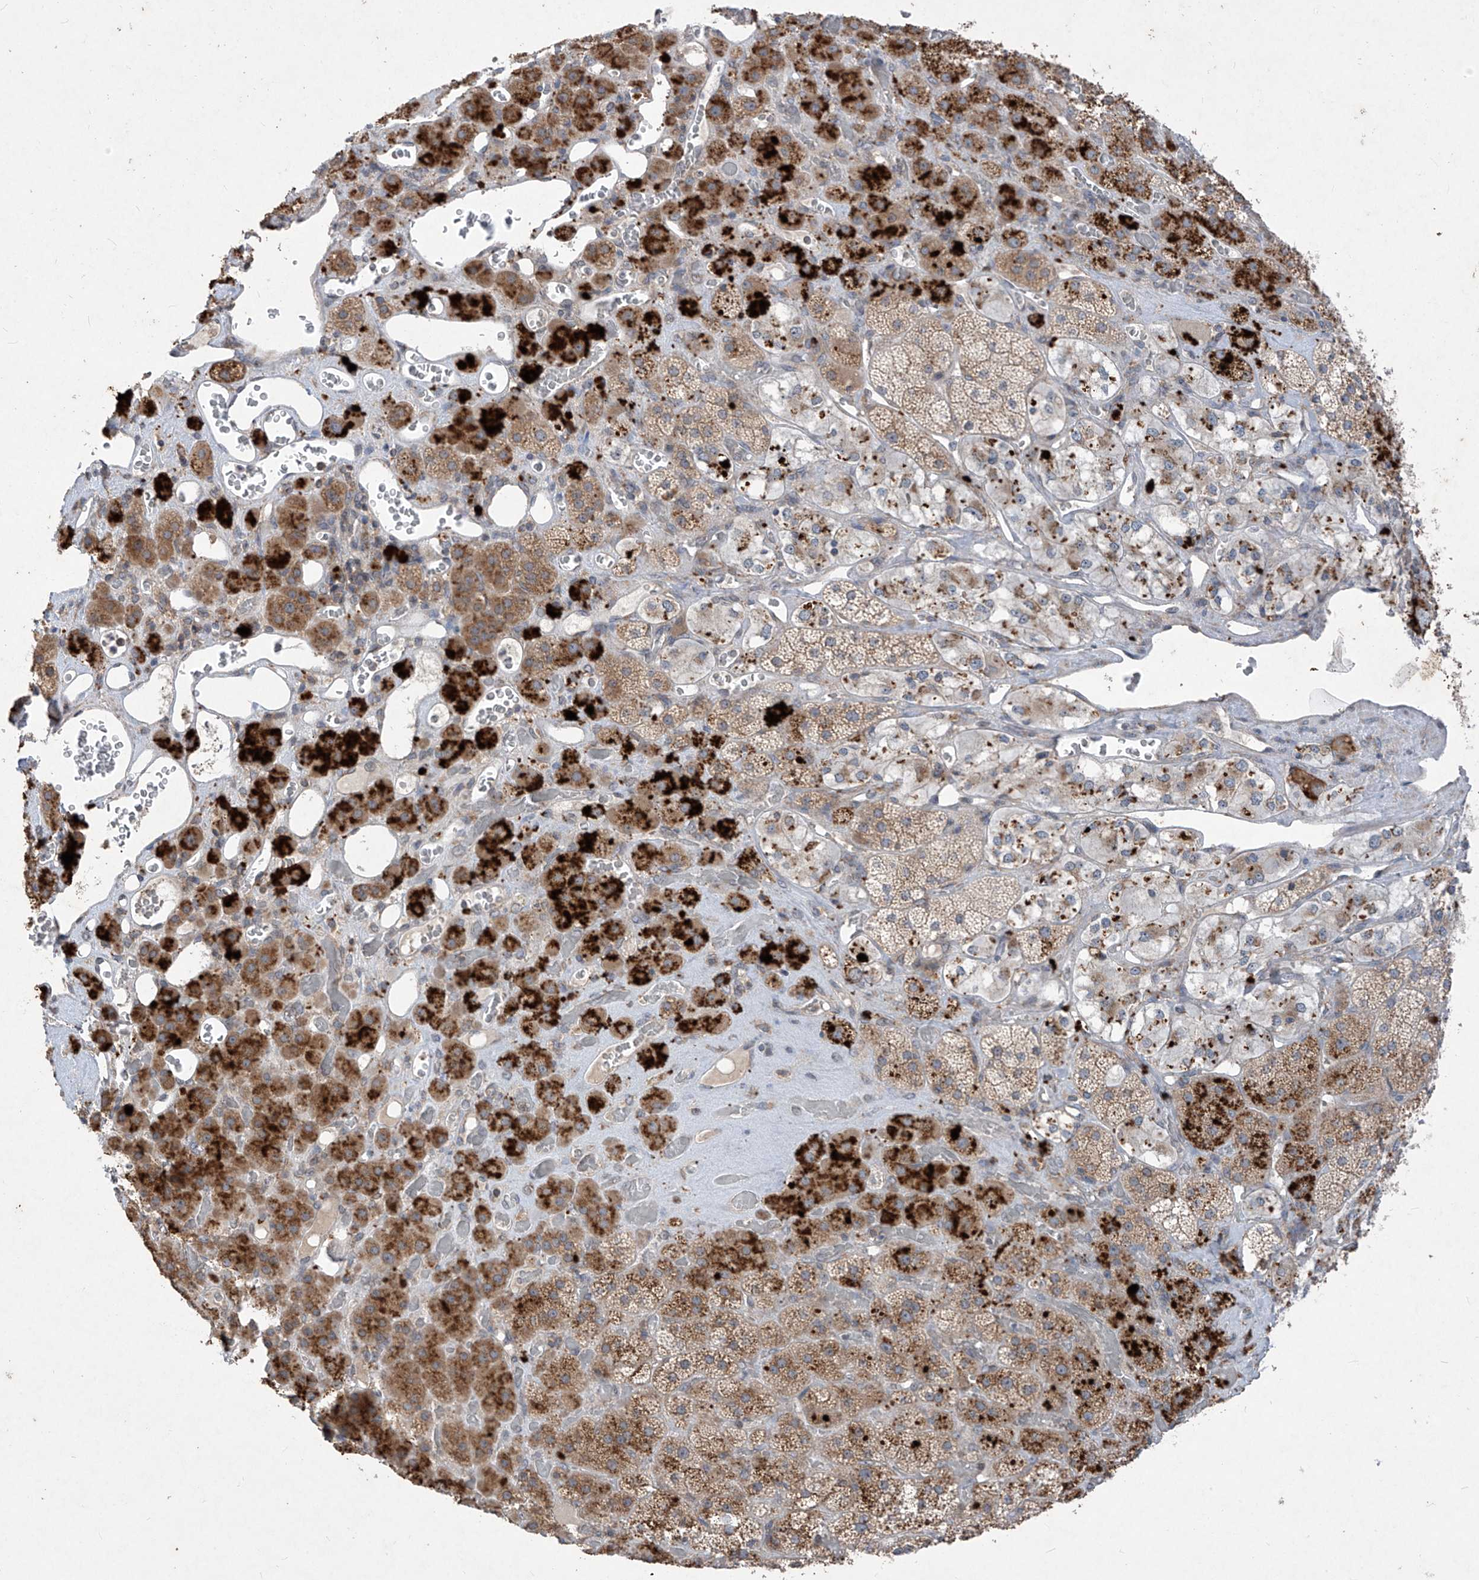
{"staining": {"intensity": "strong", "quantity": "25%-75%", "location": "cytoplasmic/membranous"}, "tissue": "adrenal gland", "cell_type": "Glandular cells", "image_type": "normal", "snomed": [{"axis": "morphology", "description": "Normal tissue, NOS"}, {"axis": "topography", "description": "Adrenal gland"}], "caption": "Immunohistochemistry (IHC) (DAB) staining of unremarkable adrenal gland exhibits strong cytoplasmic/membranous protein staining in about 25%-75% of glandular cells. Using DAB (brown) and hematoxylin (blue) stains, captured at high magnification using brightfield microscopy.", "gene": "RPL34", "patient": {"sex": "male", "age": 57}}